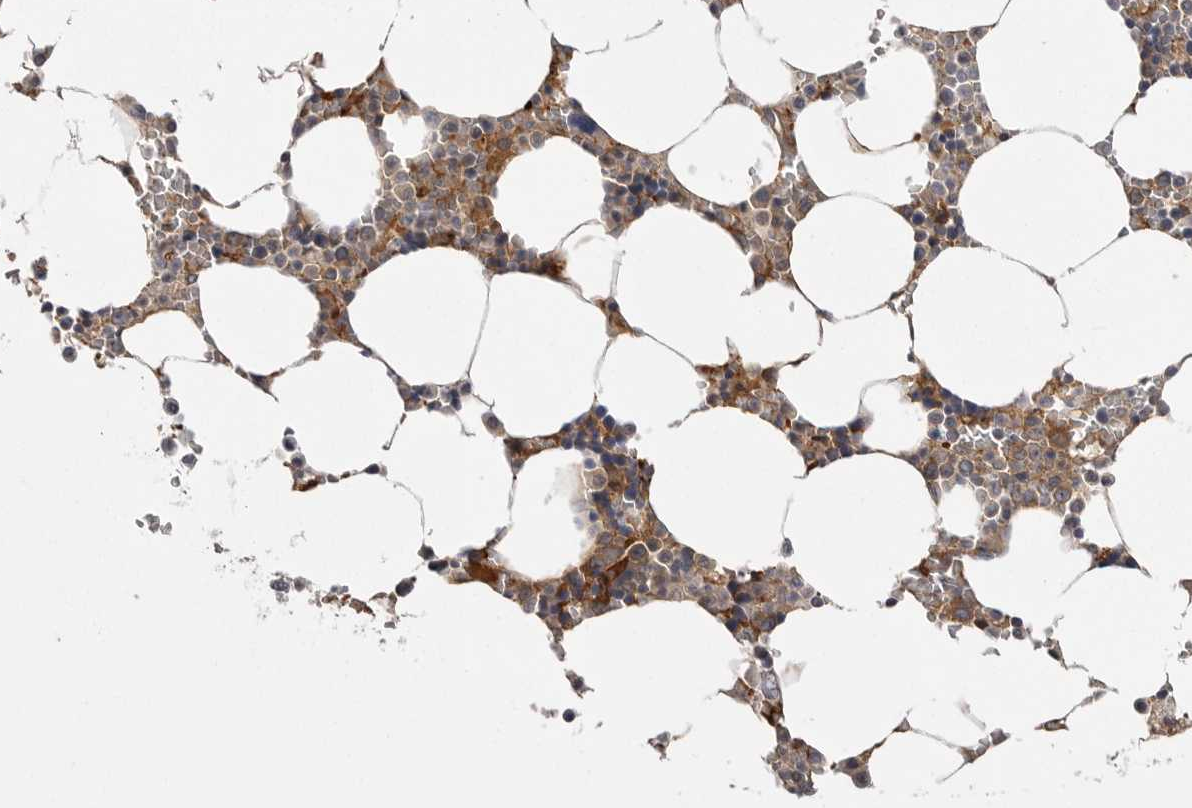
{"staining": {"intensity": "moderate", "quantity": "25%-75%", "location": "cytoplasmic/membranous"}, "tissue": "bone marrow", "cell_type": "Hematopoietic cells", "image_type": "normal", "snomed": [{"axis": "morphology", "description": "Normal tissue, NOS"}, {"axis": "topography", "description": "Bone marrow"}], "caption": "Immunohistochemistry (IHC) histopathology image of normal bone marrow stained for a protein (brown), which exhibits medium levels of moderate cytoplasmic/membranous expression in about 25%-75% of hematopoietic cells.", "gene": "OSBPL9", "patient": {"sex": "male", "age": 70}}